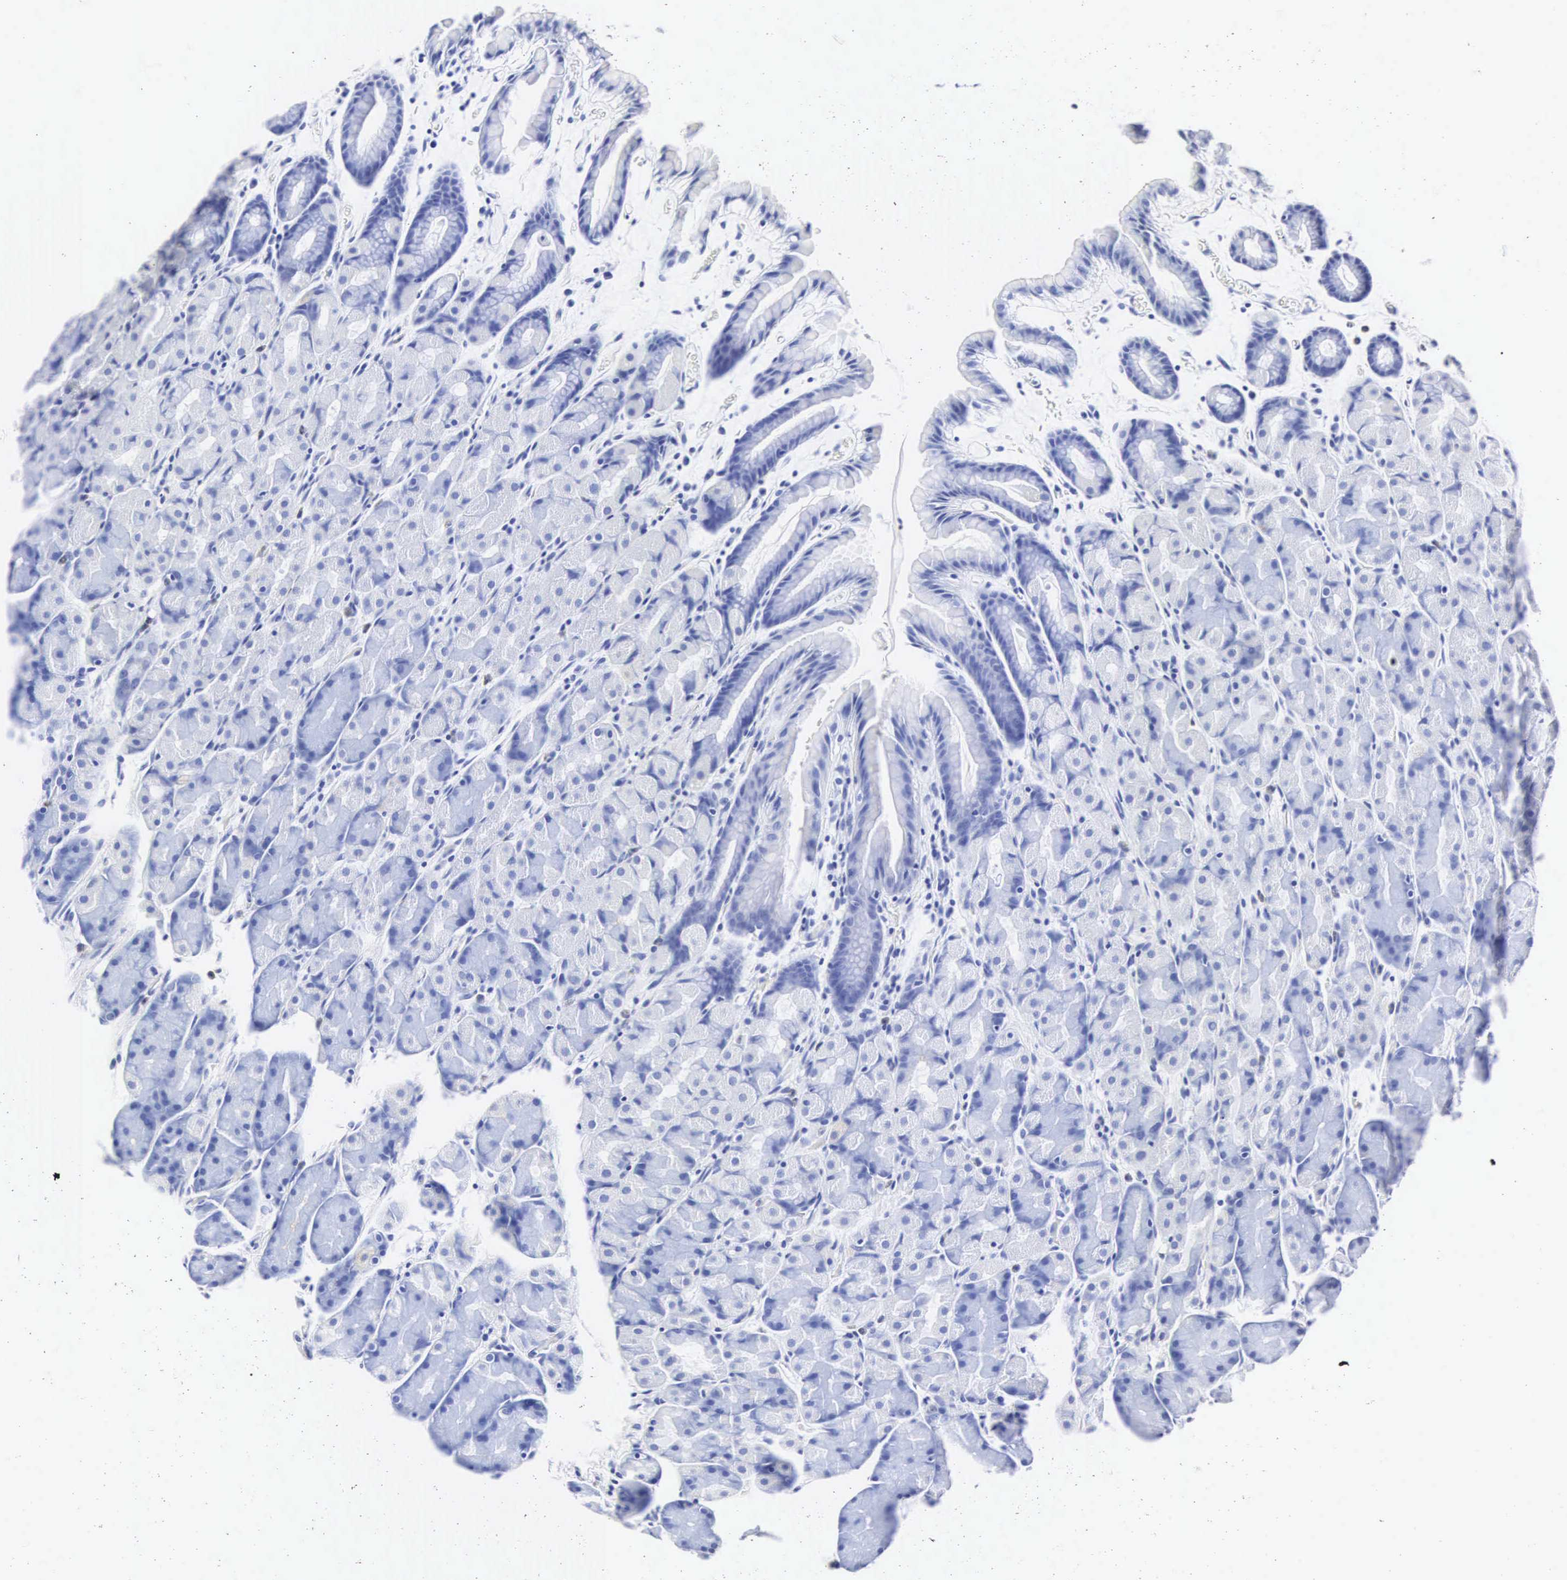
{"staining": {"intensity": "negative", "quantity": "none", "location": "none"}, "tissue": "stomach", "cell_type": "Glandular cells", "image_type": "normal", "snomed": [{"axis": "morphology", "description": "Adenocarcinoma, NOS"}, {"axis": "topography", "description": "Stomach, upper"}], "caption": "The micrograph shows no significant positivity in glandular cells of stomach. Nuclei are stained in blue.", "gene": "INS", "patient": {"sex": "male", "age": 47}}